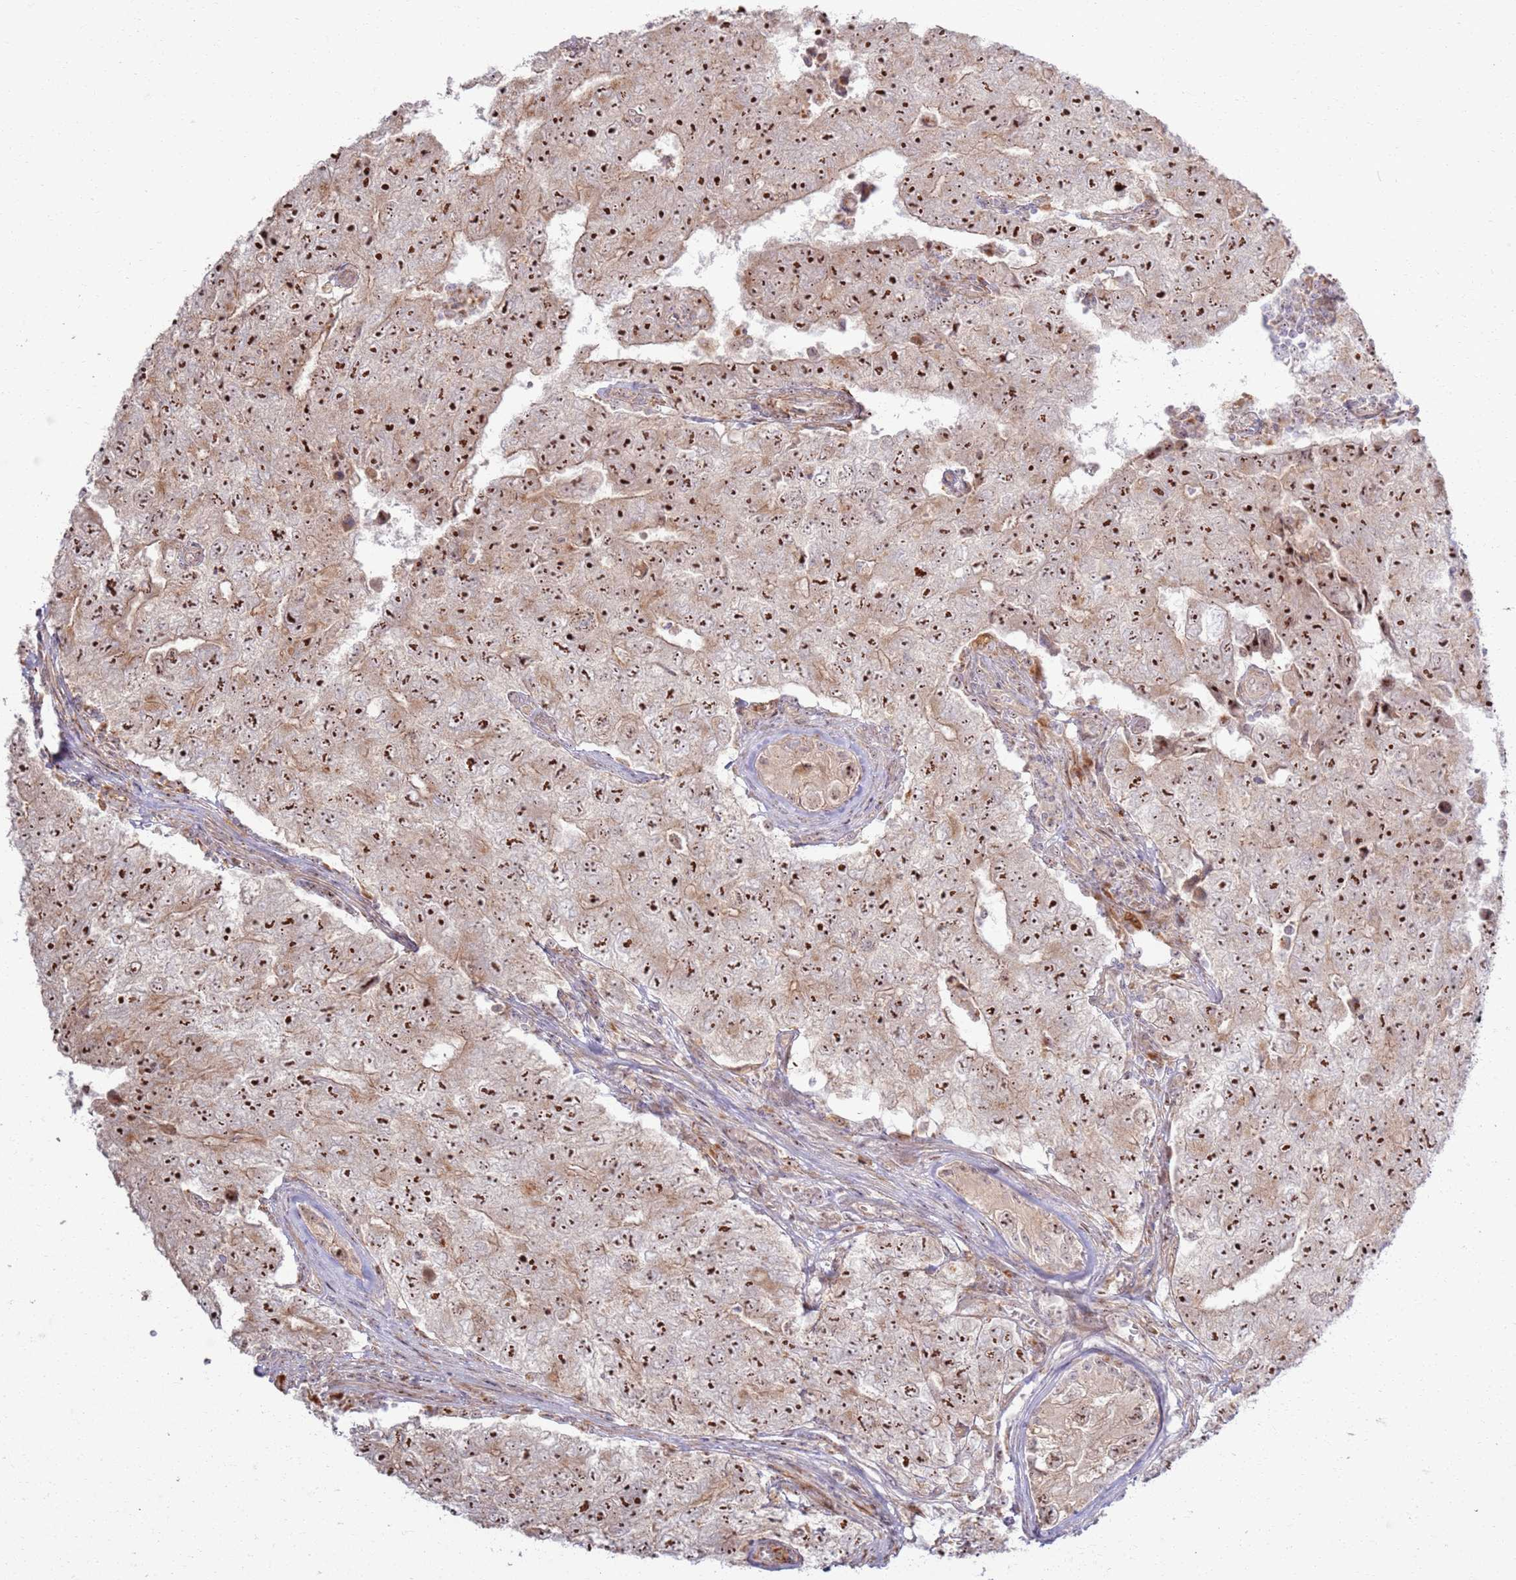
{"staining": {"intensity": "strong", "quantity": ">75%", "location": "nuclear"}, "tissue": "testis cancer", "cell_type": "Tumor cells", "image_type": "cancer", "snomed": [{"axis": "morphology", "description": "Carcinoma, Embryonal, NOS"}, {"axis": "topography", "description": "Testis"}], "caption": "Testis cancer (embryonal carcinoma) stained with a brown dye shows strong nuclear positive expression in about >75% of tumor cells.", "gene": "CNPY1", "patient": {"sex": "male", "age": 17}}